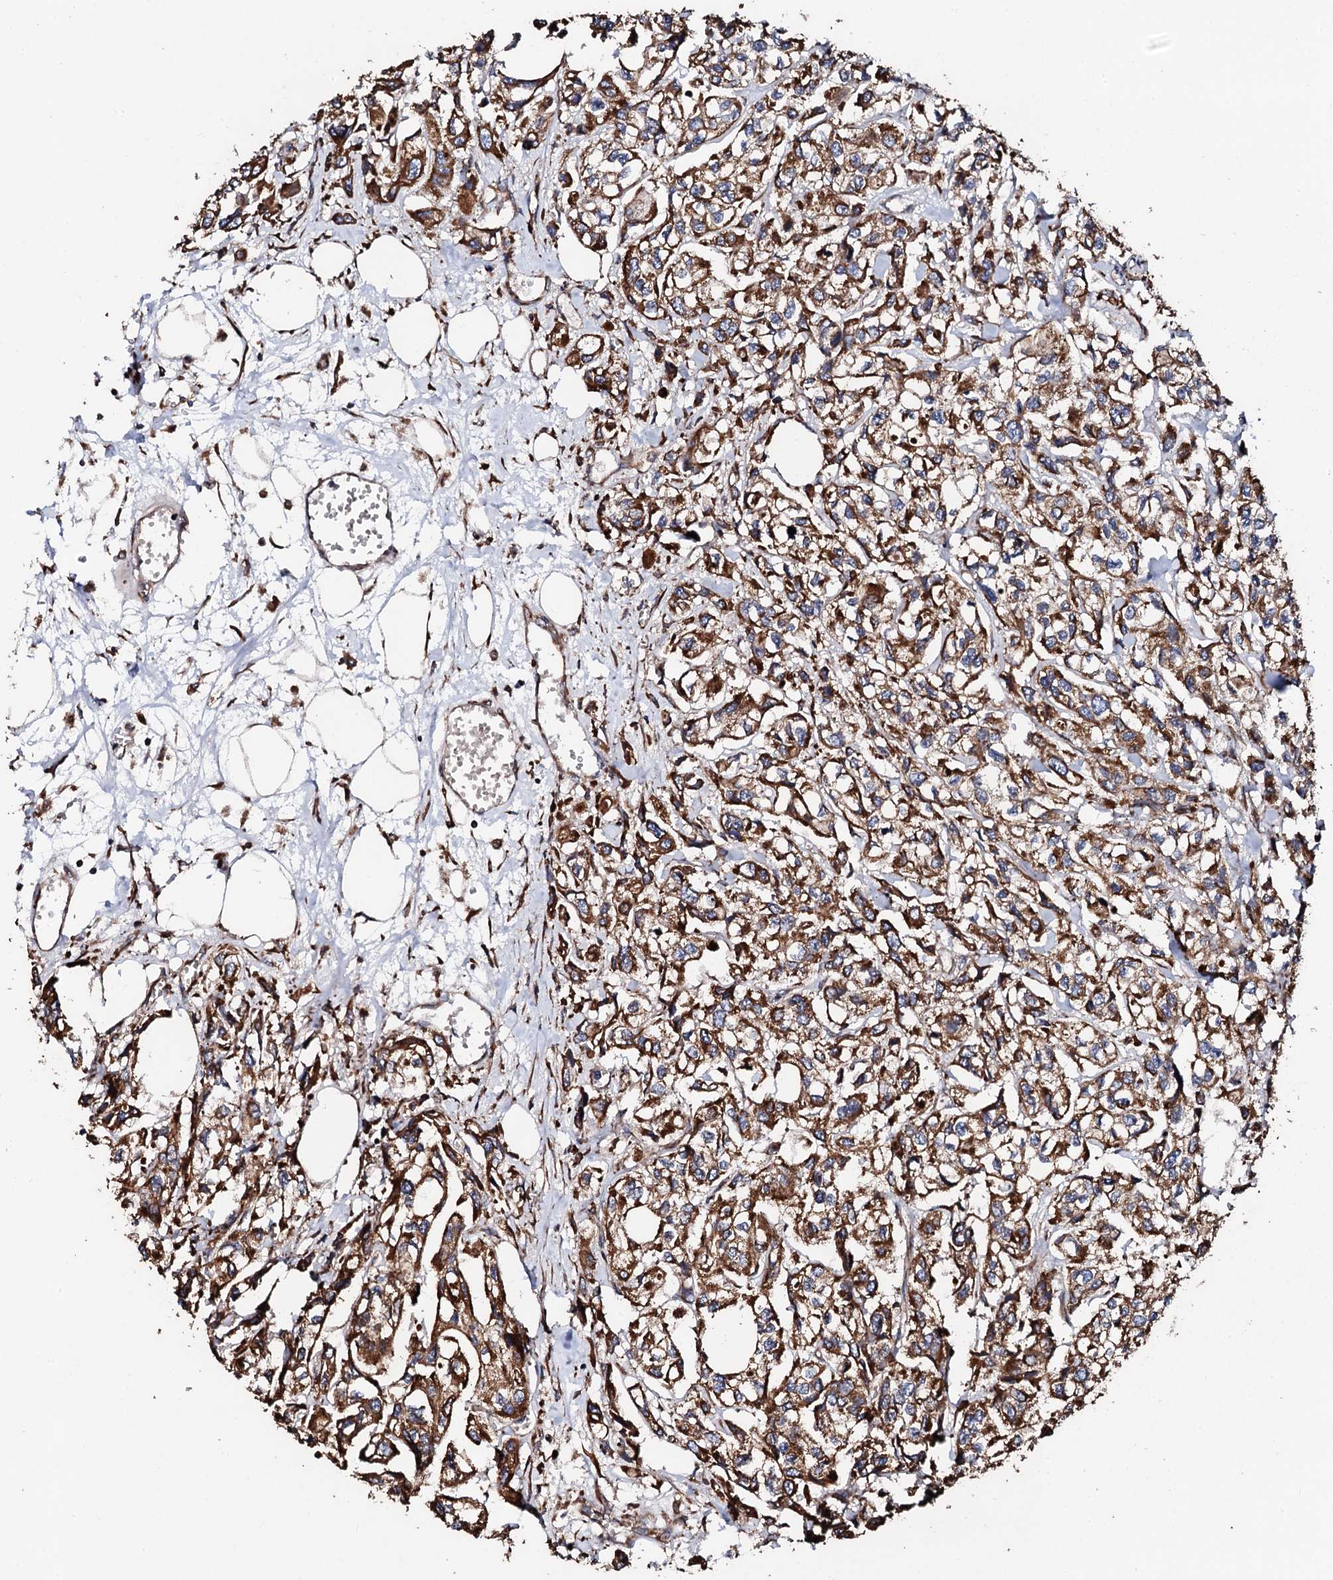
{"staining": {"intensity": "strong", "quantity": ">75%", "location": "cytoplasmic/membranous"}, "tissue": "urothelial cancer", "cell_type": "Tumor cells", "image_type": "cancer", "snomed": [{"axis": "morphology", "description": "Urothelial carcinoma, High grade"}, {"axis": "topography", "description": "Urinary bladder"}], "caption": "IHC (DAB (3,3'-diaminobenzidine)) staining of high-grade urothelial carcinoma exhibits strong cytoplasmic/membranous protein expression in about >75% of tumor cells.", "gene": "CKAP5", "patient": {"sex": "male", "age": 67}}